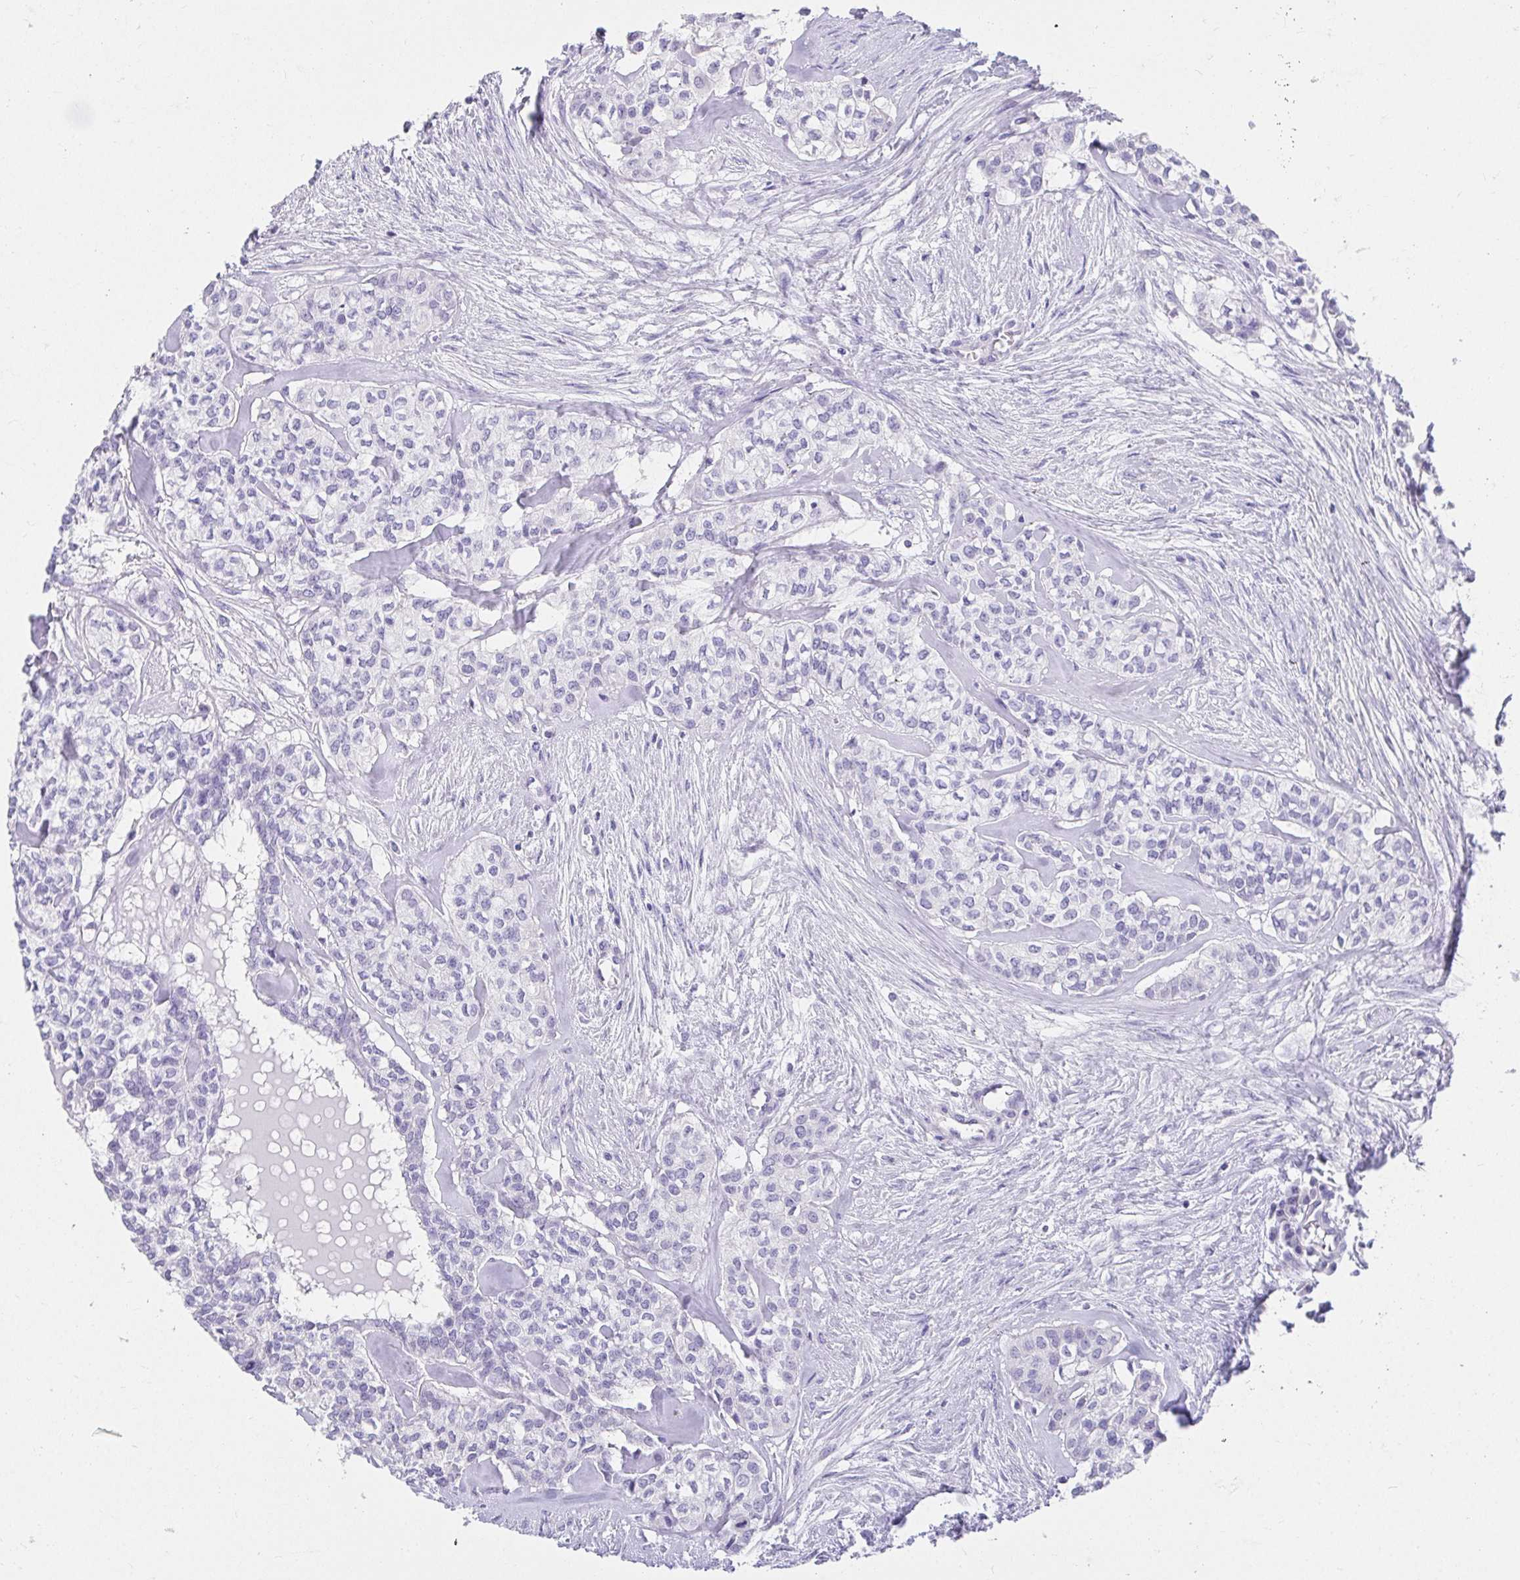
{"staining": {"intensity": "negative", "quantity": "none", "location": "none"}, "tissue": "head and neck cancer", "cell_type": "Tumor cells", "image_type": "cancer", "snomed": [{"axis": "morphology", "description": "Adenocarcinoma, NOS"}, {"axis": "topography", "description": "Head-Neck"}], "caption": "Tumor cells show no significant protein staining in head and neck cancer.", "gene": "VGLL1", "patient": {"sex": "male", "age": 81}}